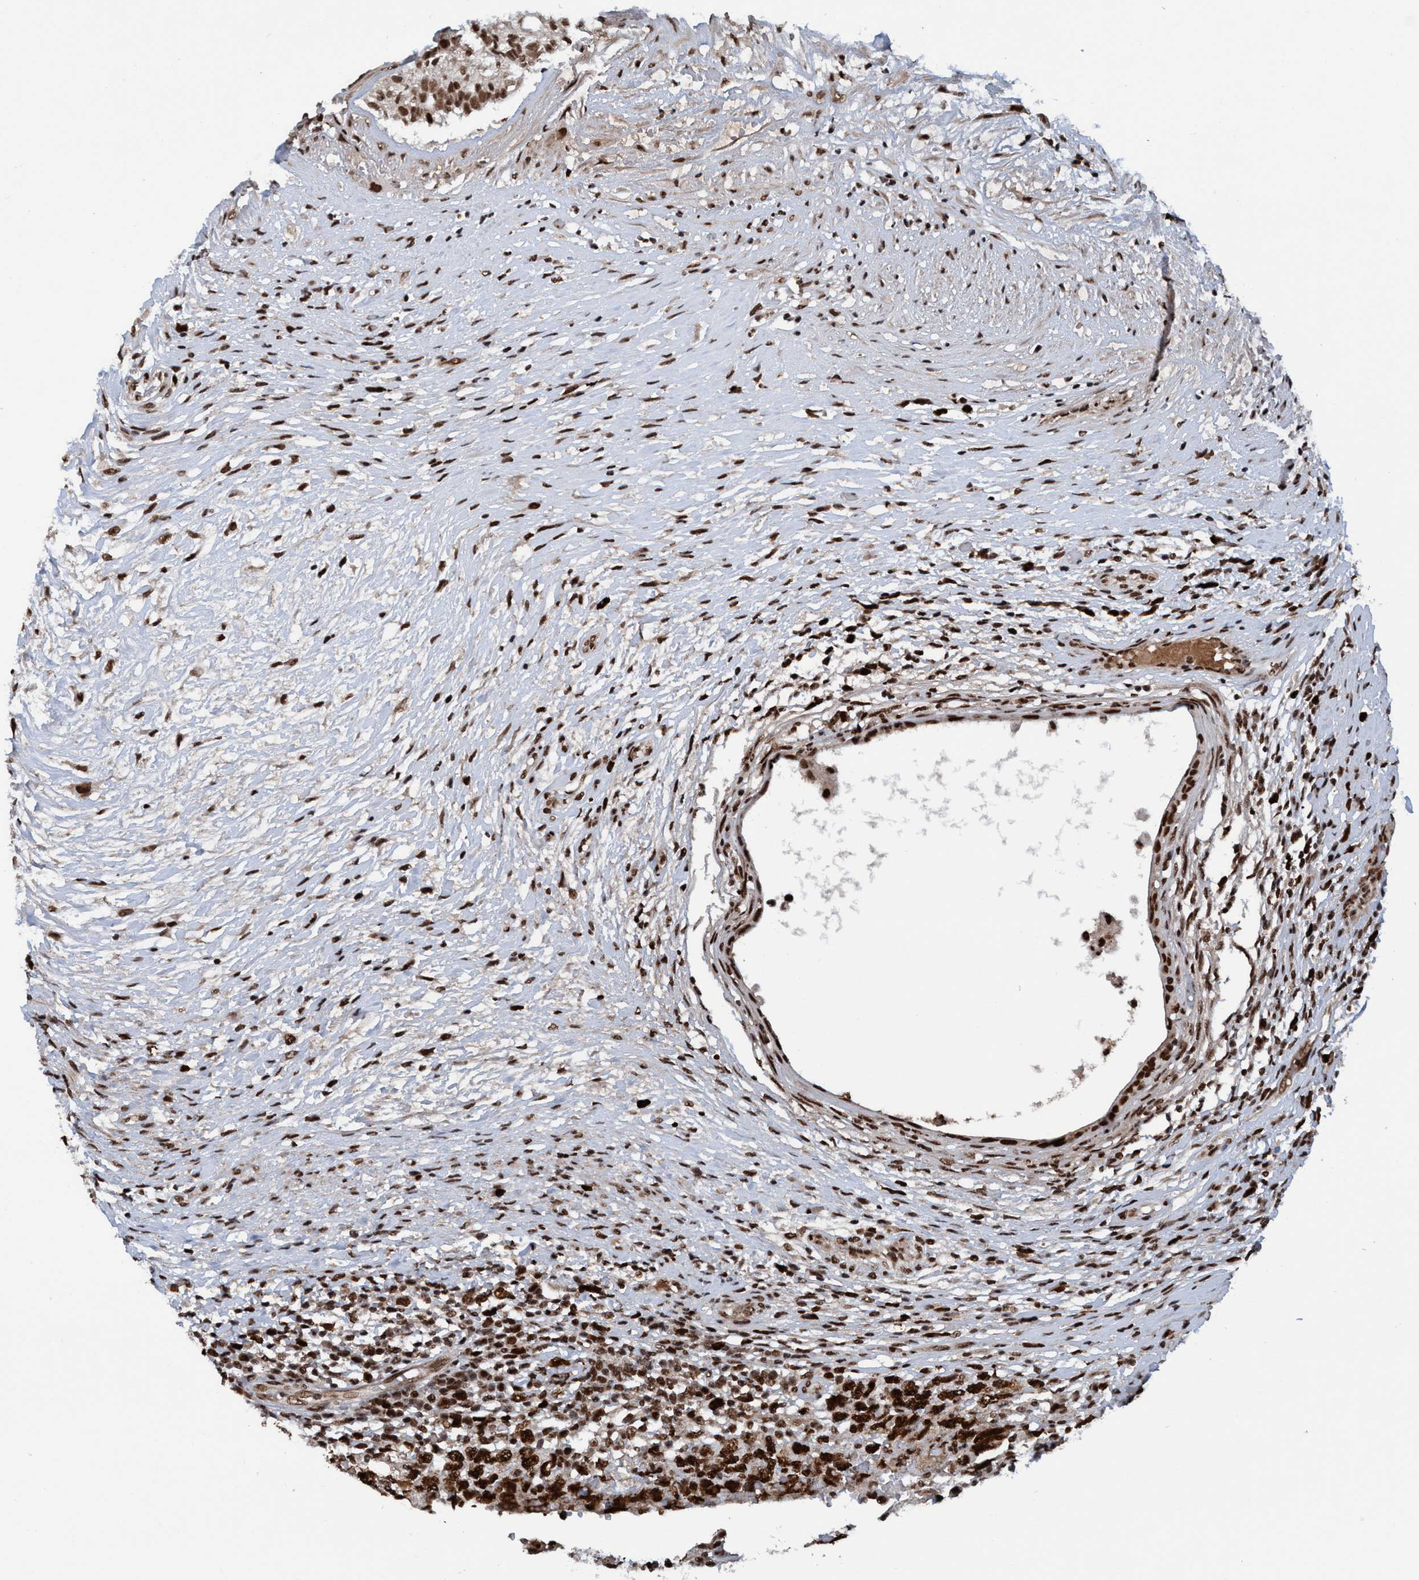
{"staining": {"intensity": "strong", "quantity": ">75%", "location": "nuclear"}, "tissue": "testis cancer", "cell_type": "Tumor cells", "image_type": "cancer", "snomed": [{"axis": "morphology", "description": "Carcinoma, Embryonal, NOS"}, {"axis": "topography", "description": "Testis"}], "caption": "Testis cancer stained for a protein displays strong nuclear positivity in tumor cells.", "gene": "TOPBP1", "patient": {"sex": "male", "age": 26}}